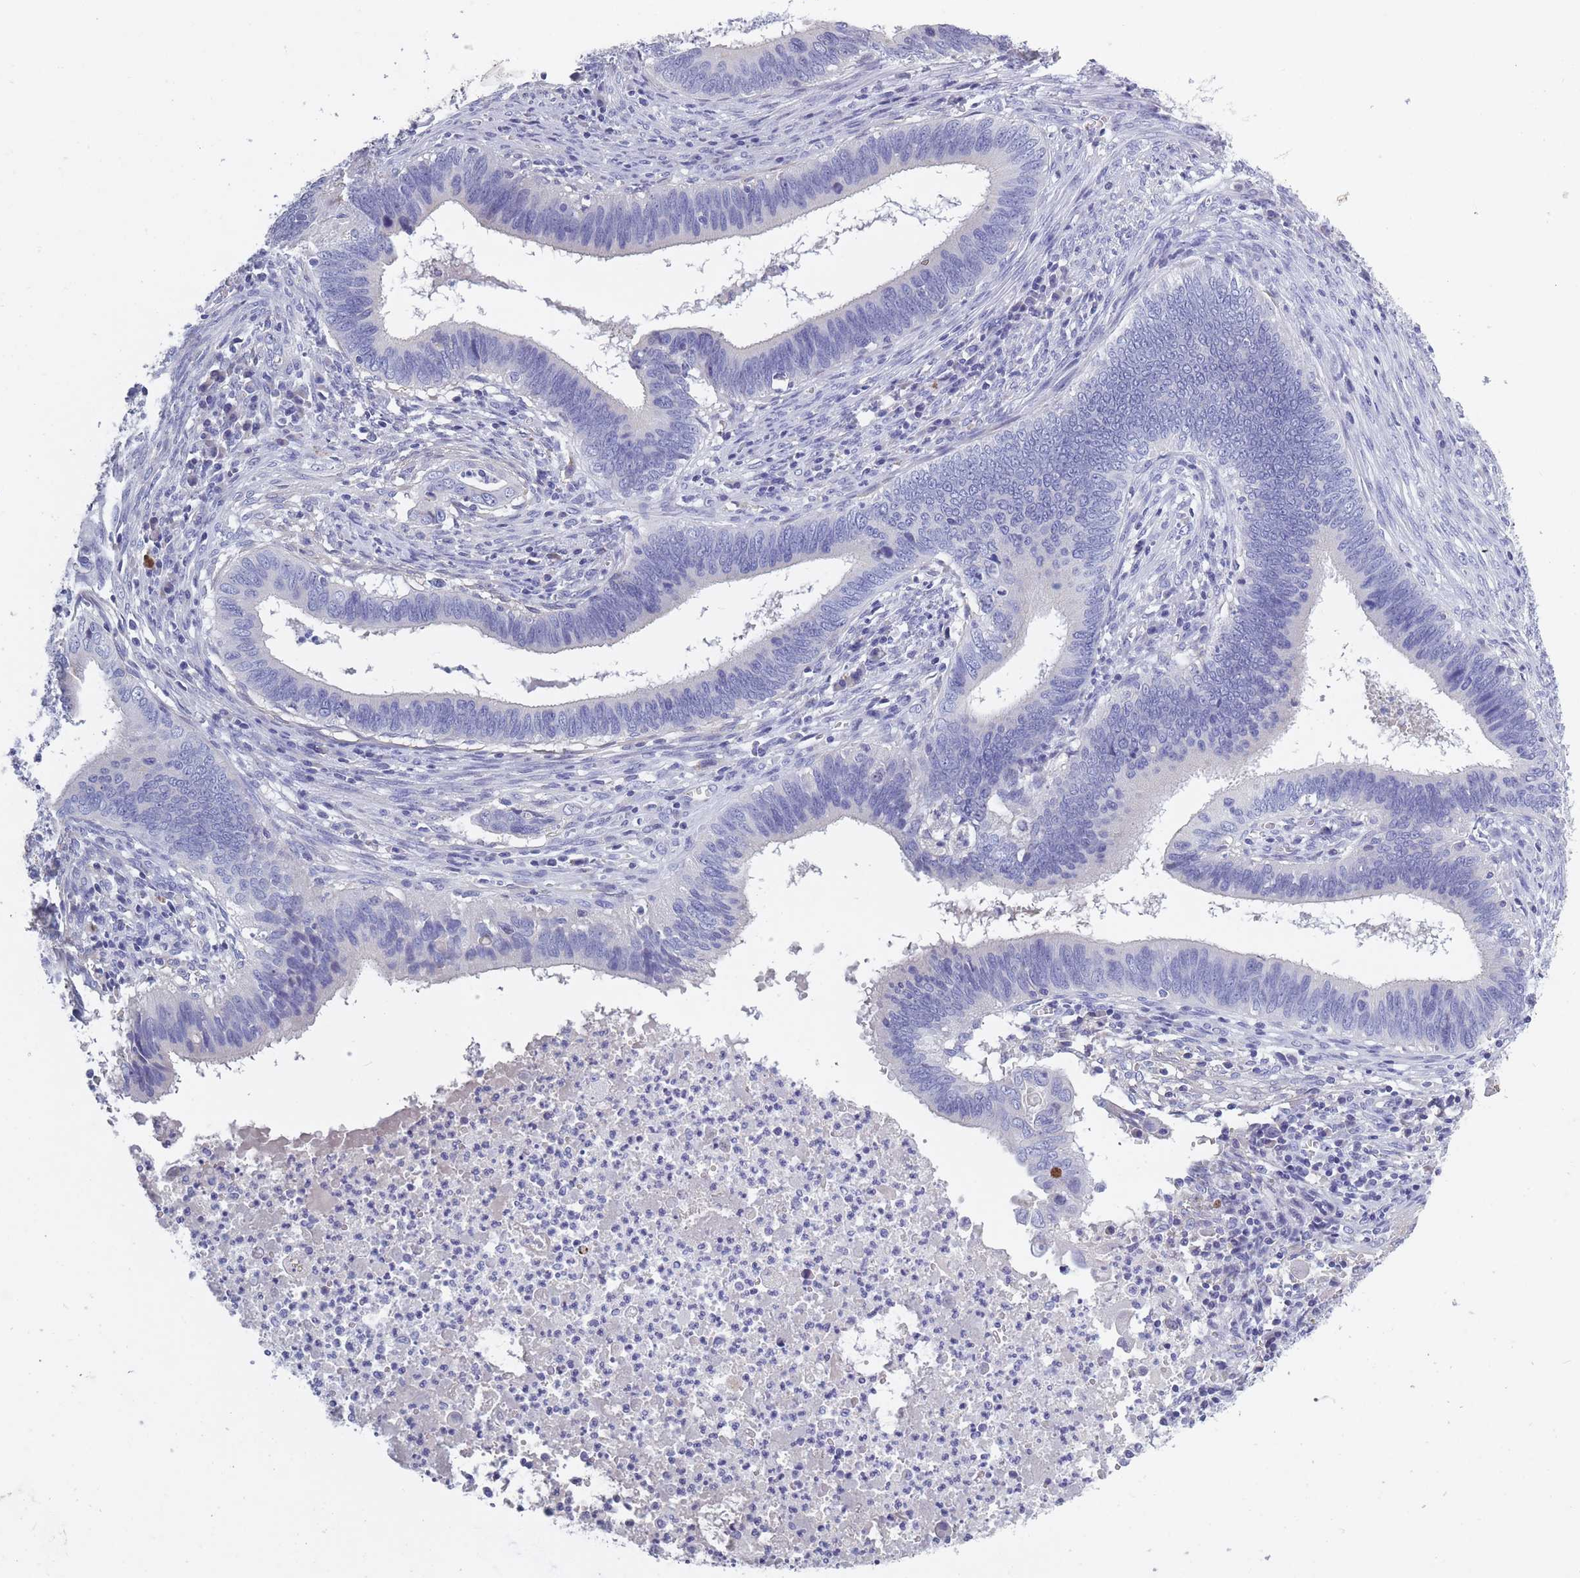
{"staining": {"intensity": "negative", "quantity": "none", "location": "none"}, "tissue": "cervical cancer", "cell_type": "Tumor cells", "image_type": "cancer", "snomed": [{"axis": "morphology", "description": "Adenocarcinoma, NOS"}, {"axis": "topography", "description": "Cervix"}], "caption": "Tumor cells show no significant expression in cervical adenocarcinoma.", "gene": "OR4C5", "patient": {"sex": "female", "age": 42}}